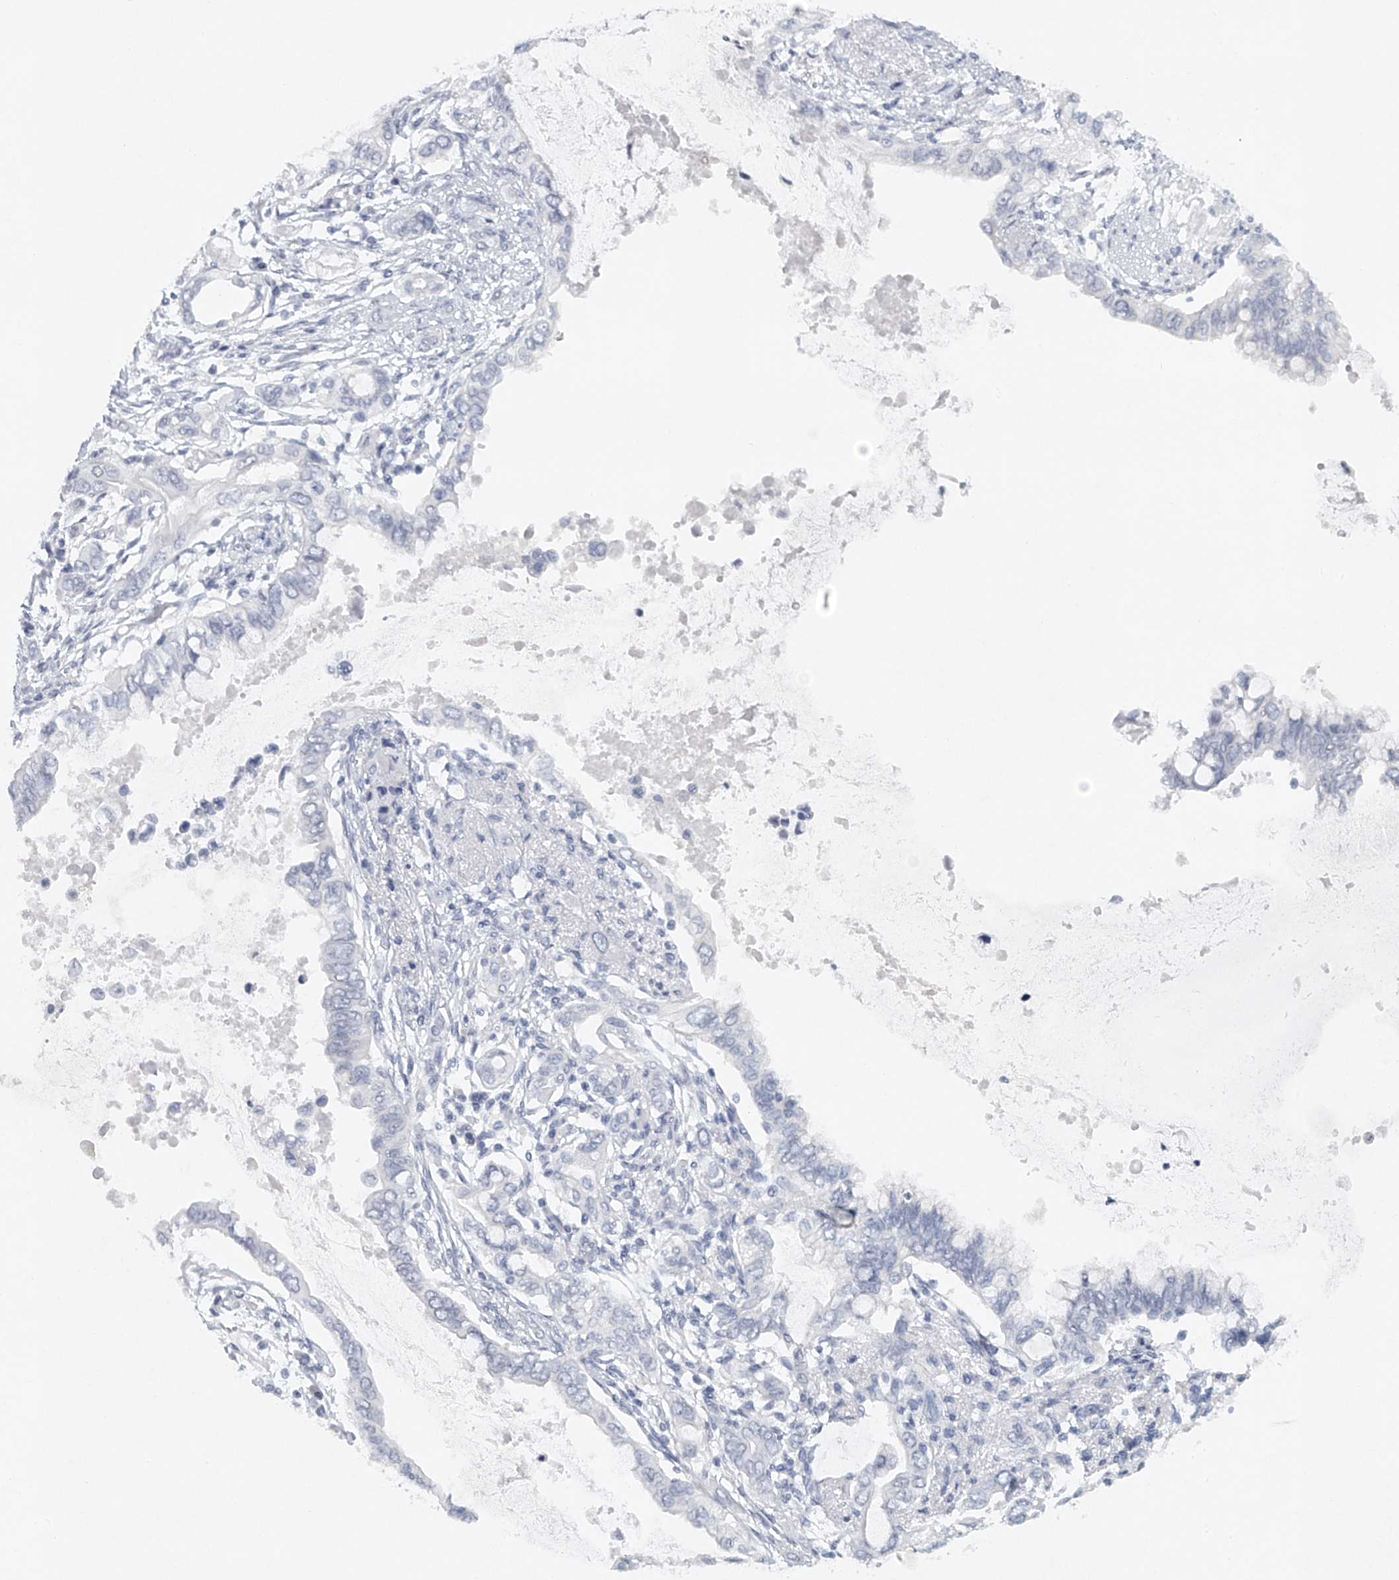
{"staining": {"intensity": "negative", "quantity": "none", "location": "none"}, "tissue": "pancreatic cancer", "cell_type": "Tumor cells", "image_type": "cancer", "snomed": [{"axis": "morphology", "description": "Adenocarcinoma, NOS"}, {"axis": "topography", "description": "Pancreas"}], "caption": "This is an immunohistochemistry image of human adenocarcinoma (pancreatic). There is no positivity in tumor cells.", "gene": "FAT2", "patient": {"sex": "female", "age": 60}}